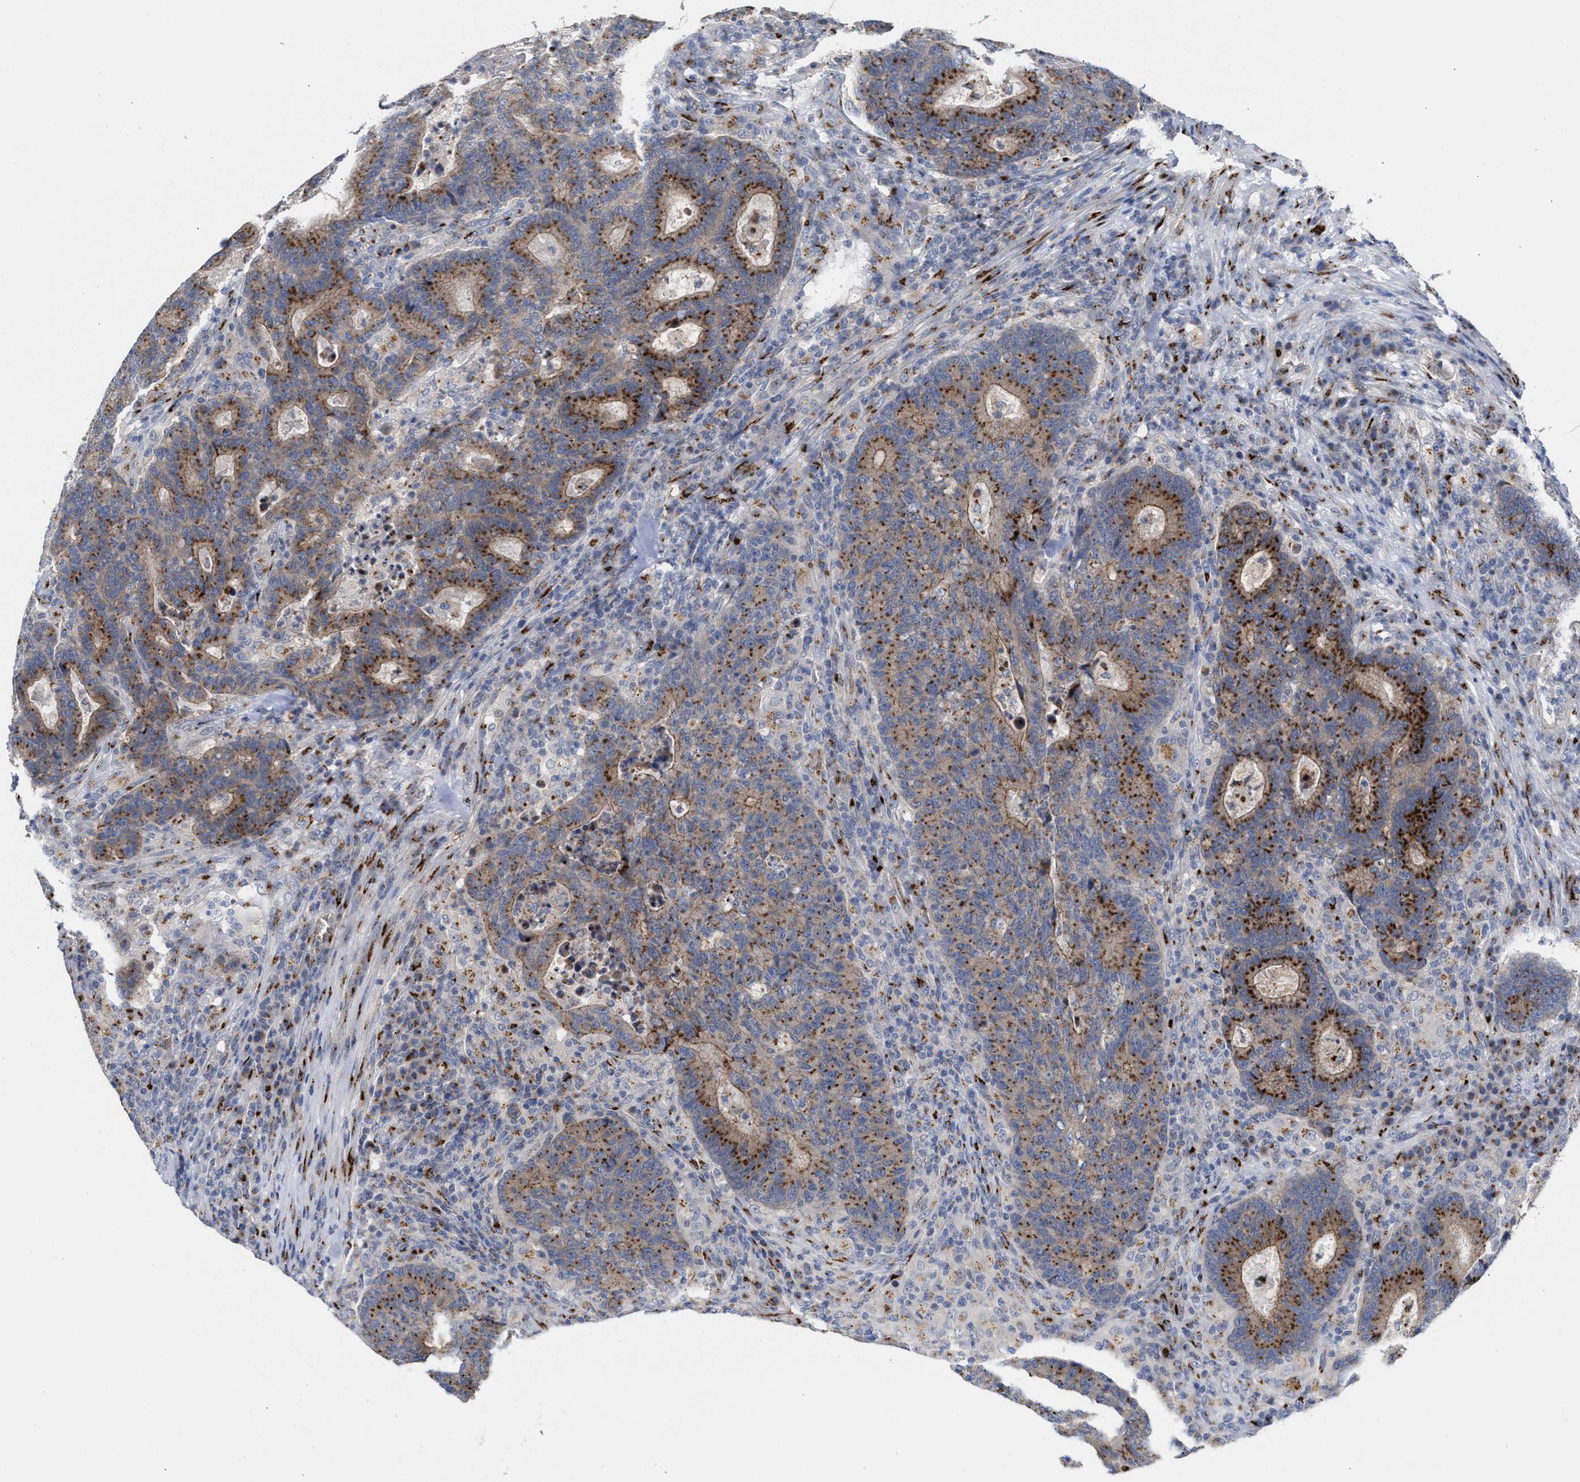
{"staining": {"intensity": "strong", "quantity": ">75%", "location": "cytoplasmic/membranous"}, "tissue": "colorectal cancer", "cell_type": "Tumor cells", "image_type": "cancer", "snomed": [{"axis": "morphology", "description": "Adenocarcinoma, NOS"}, {"axis": "topography", "description": "Colon"}], "caption": "Brown immunohistochemical staining in human colorectal adenocarcinoma reveals strong cytoplasmic/membranous expression in about >75% of tumor cells.", "gene": "CCL2", "patient": {"sex": "female", "age": 75}}